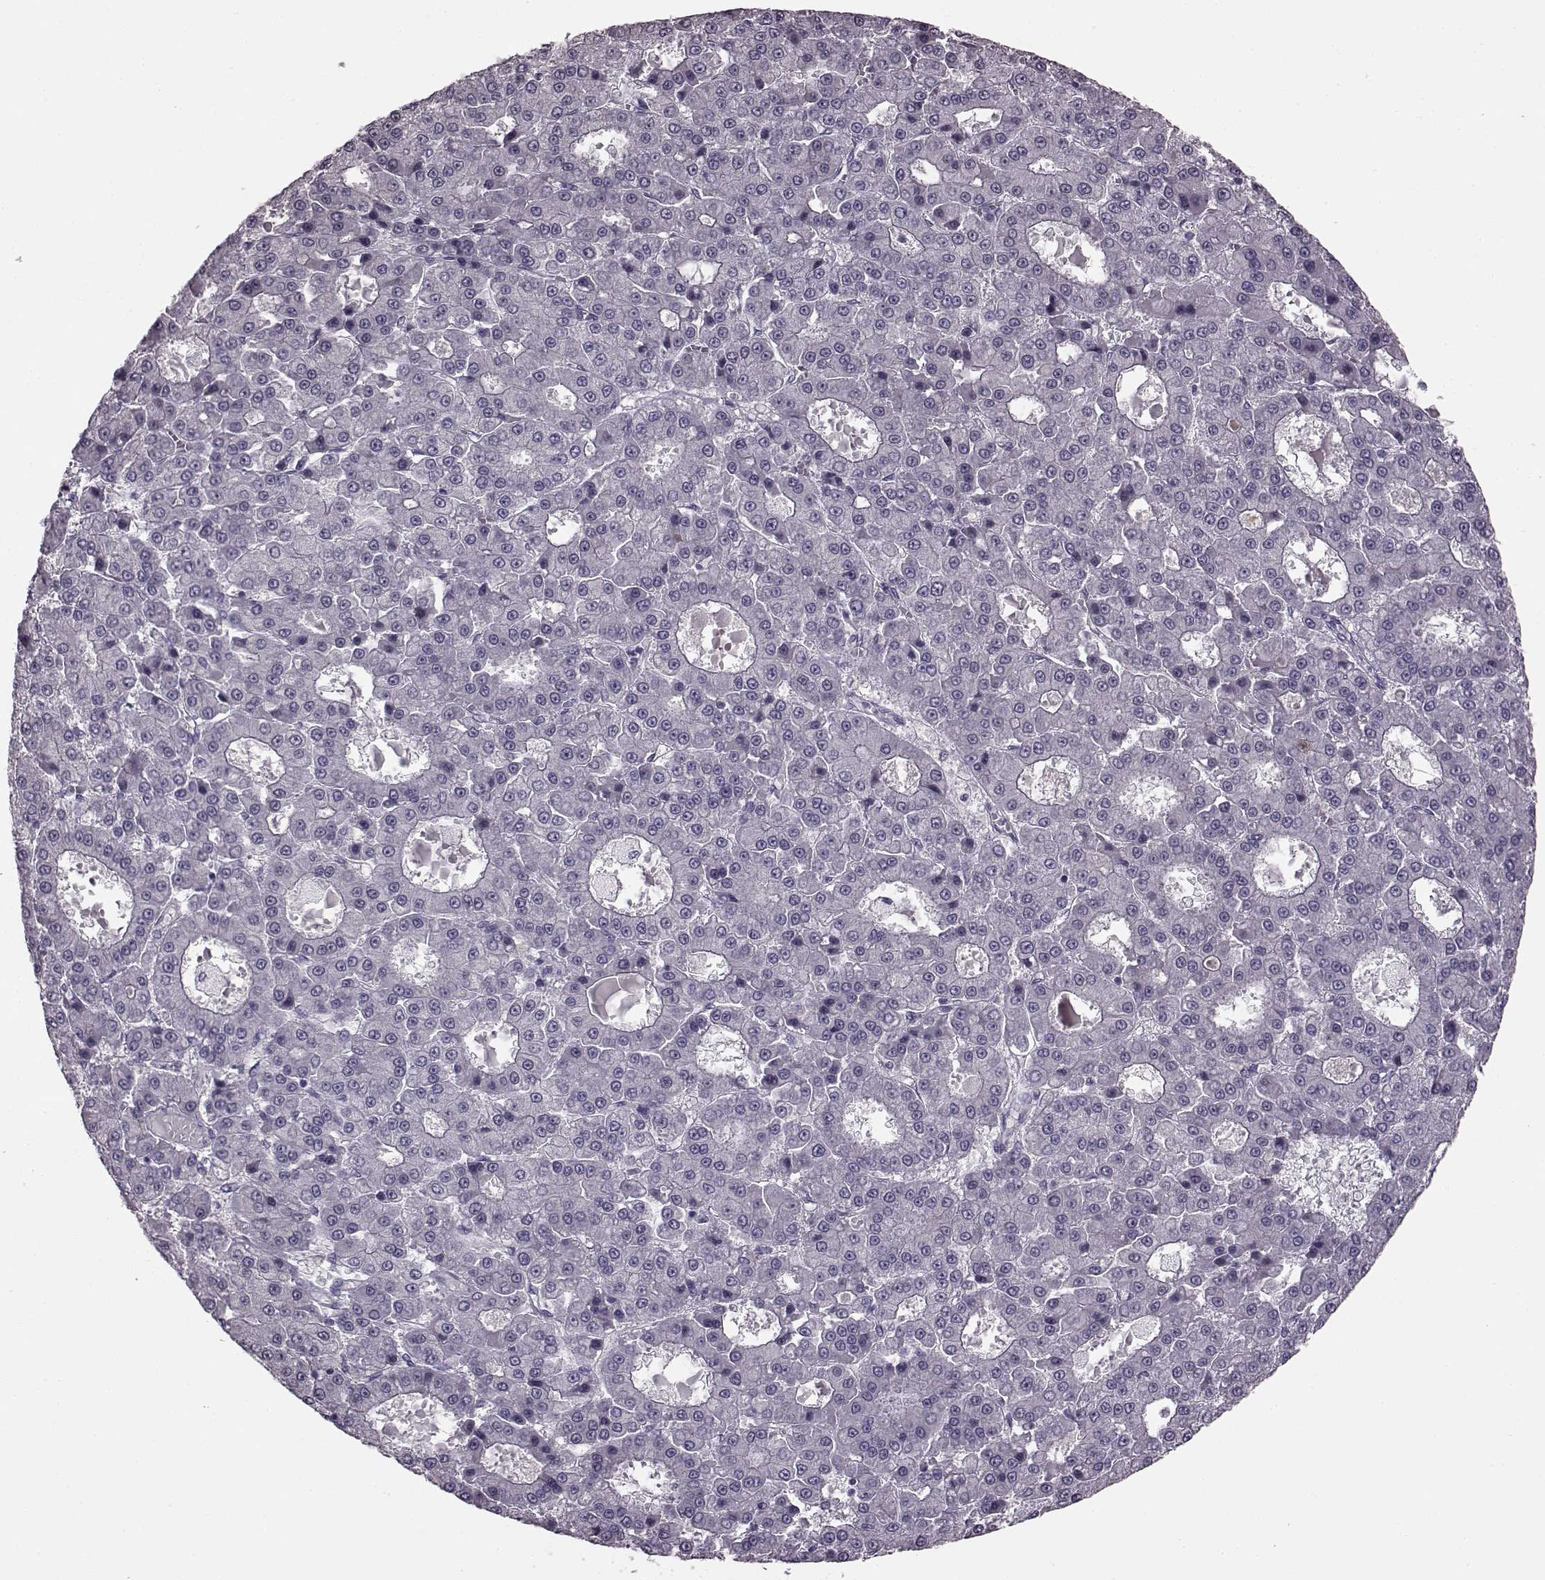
{"staining": {"intensity": "negative", "quantity": "none", "location": "none"}, "tissue": "liver cancer", "cell_type": "Tumor cells", "image_type": "cancer", "snomed": [{"axis": "morphology", "description": "Carcinoma, Hepatocellular, NOS"}, {"axis": "topography", "description": "Liver"}], "caption": "Human liver hepatocellular carcinoma stained for a protein using immunohistochemistry (IHC) shows no staining in tumor cells.", "gene": "SNTG1", "patient": {"sex": "male", "age": 70}}